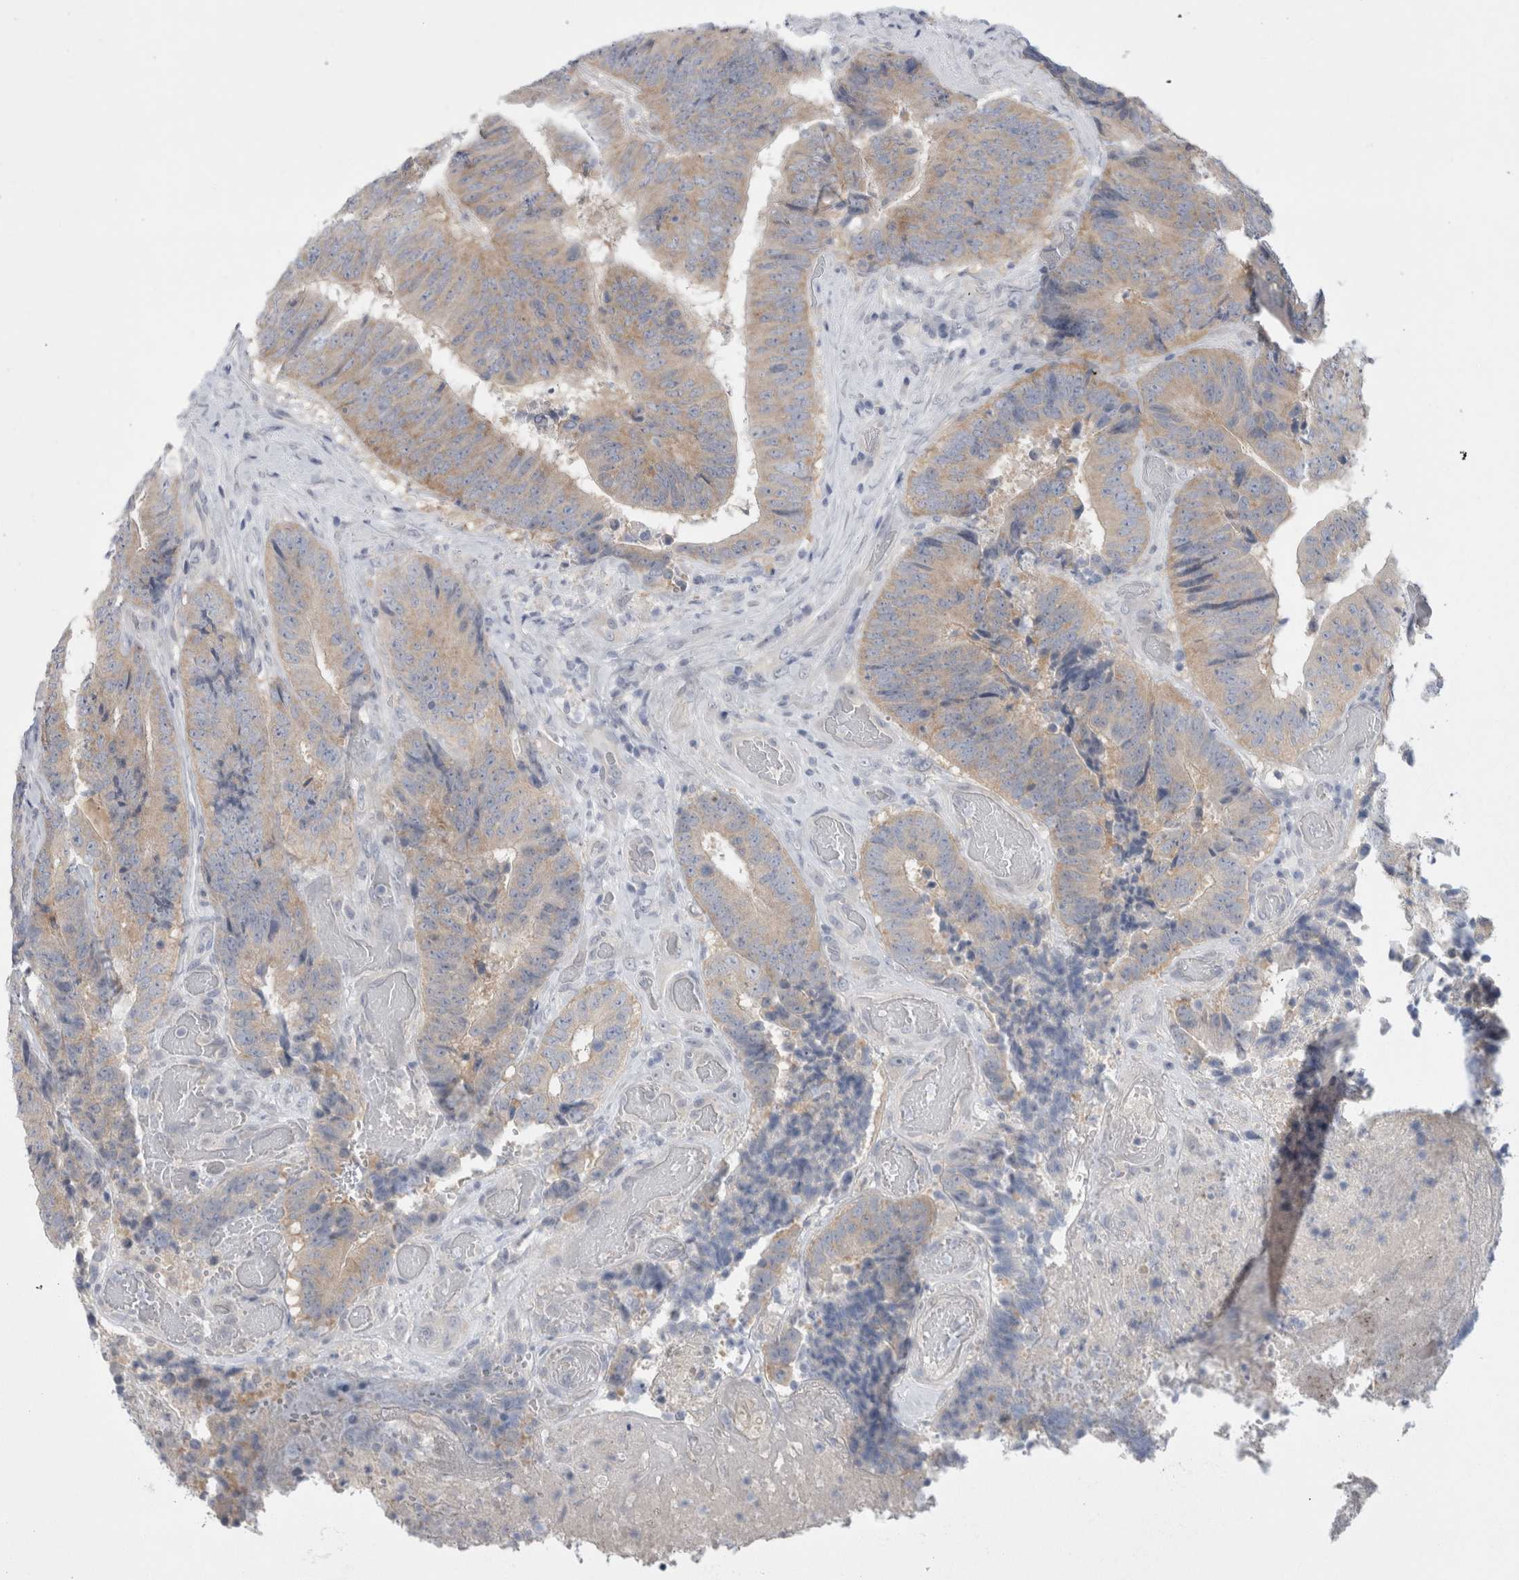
{"staining": {"intensity": "weak", "quantity": ">75%", "location": "cytoplasmic/membranous"}, "tissue": "colorectal cancer", "cell_type": "Tumor cells", "image_type": "cancer", "snomed": [{"axis": "morphology", "description": "Adenocarcinoma, NOS"}, {"axis": "topography", "description": "Rectum"}], "caption": "Approximately >75% of tumor cells in human colorectal adenocarcinoma reveal weak cytoplasmic/membranous protein expression as visualized by brown immunohistochemical staining.", "gene": "WIPF2", "patient": {"sex": "male", "age": 72}}